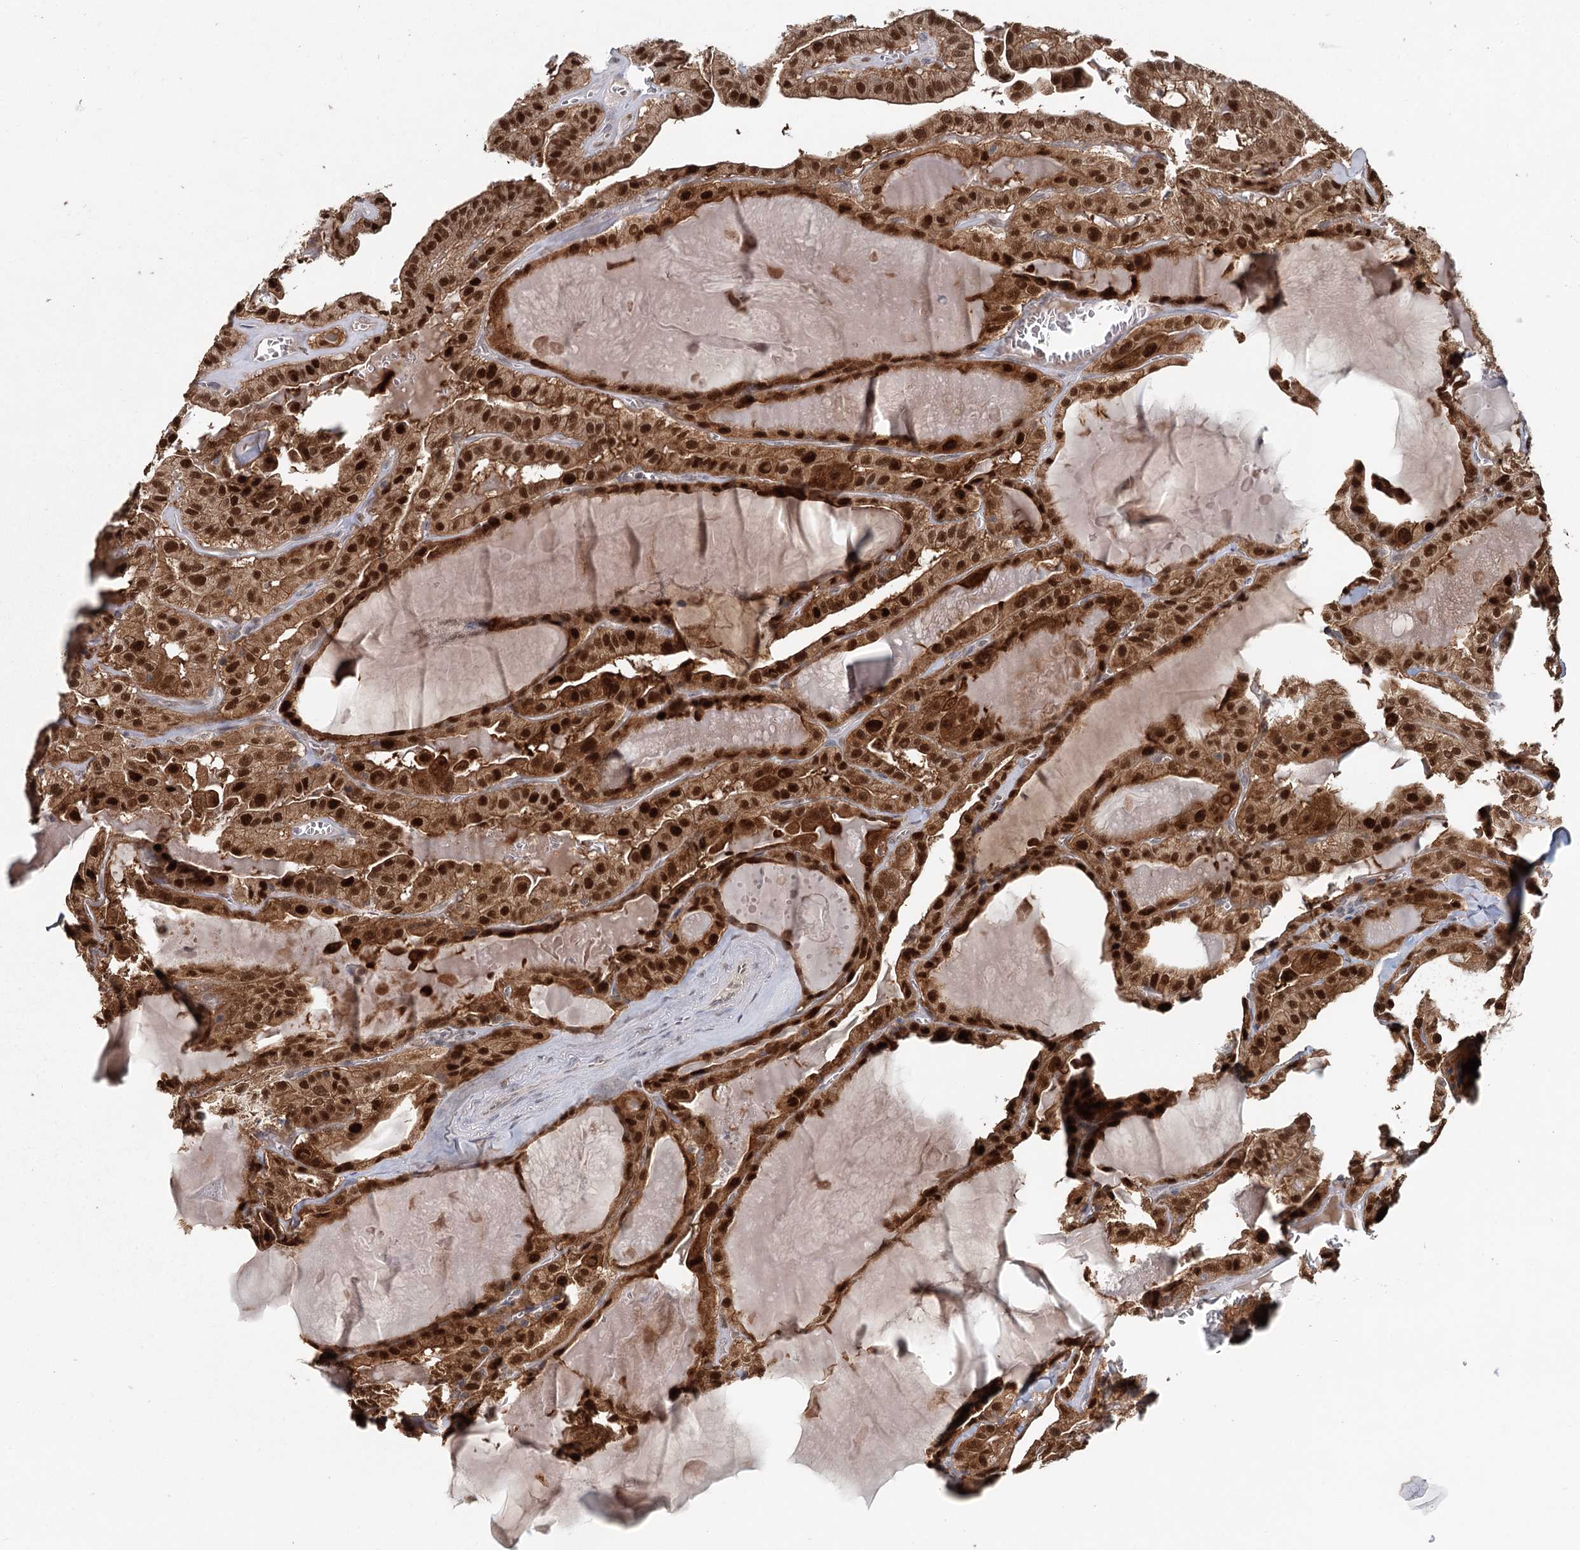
{"staining": {"intensity": "strong", "quantity": ">75%", "location": "cytoplasmic/membranous,nuclear"}, "tissue": "thyroid cancer", "cell_type": "Tumor cells", "image_type": "cancer", "snomed": [{"axis": "morphology", "description": "Papillary adenocarcinoma, NOS"}, {"axis": "topography", "description": "Thyroid gland"}], "caption": "DAB (3,3'-diaminobenzidine) immunohistochemical staining of papillary adenocarcinoma (thyroid) exhibits strong cytoplasmic/membranous and nuclear protein positivity in about >75% of tumor cells.", "gene": "ADK", "patient": {"sex": "male", "age": 52}}